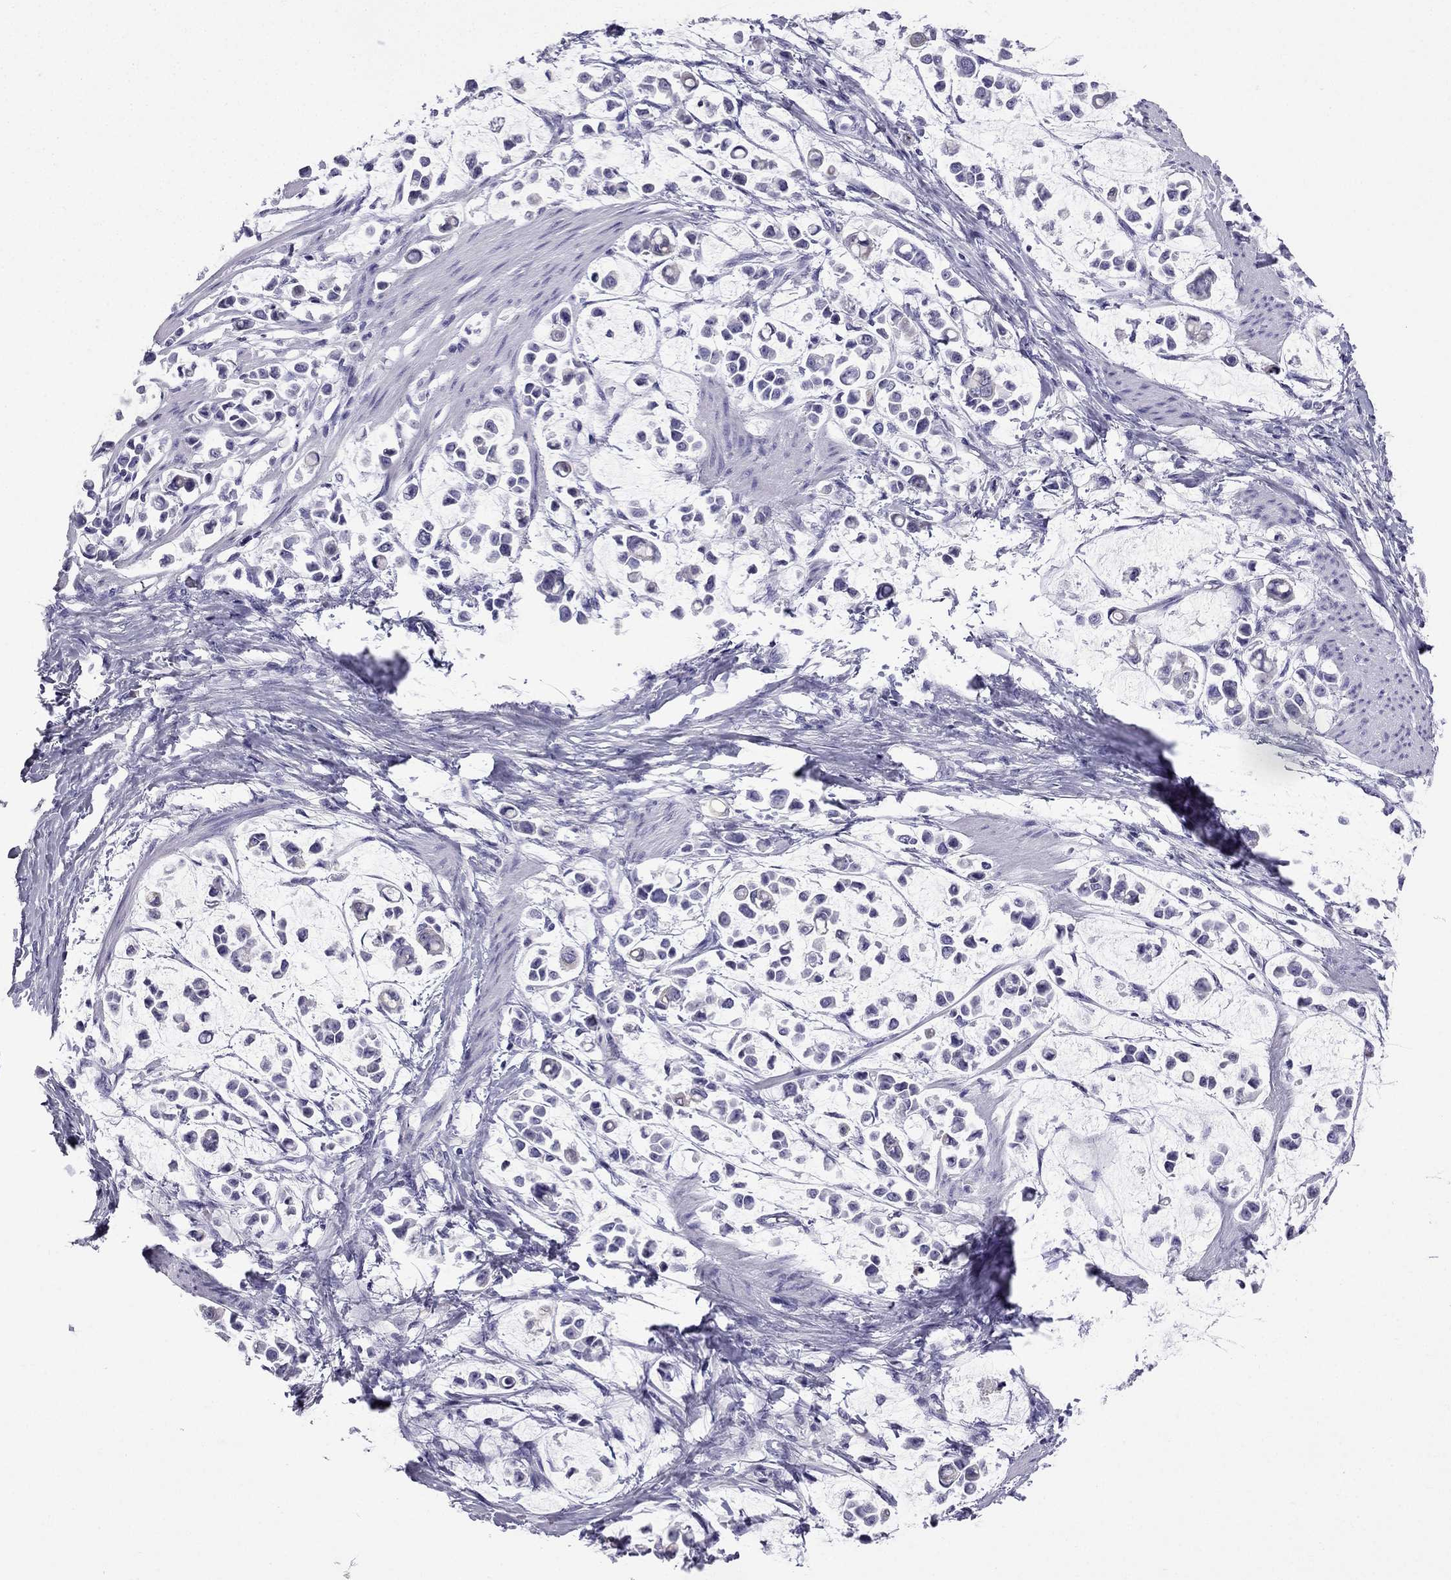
{"staining": {"intensity": "negative", "quantity": "none", "location": "none"}, "tissue": "stomach cancer", "cell_type": "Tumor cells", "image_type": "cancer", "snomed": [{"axis": "morphology", "description": "Adenocarcinoma, NOS"}, {"axis": "topography", "description": "Stomach"}], "caption": "Histopathology image shows no significant protein expression in tumor cells of stomach cancer. (DAB (3,3'-diaminobenzidine) immunohistochemistry with hematoxylin counter stain).", "gene": "GJA8", "patient": {"sex": "male", "age": 82}}